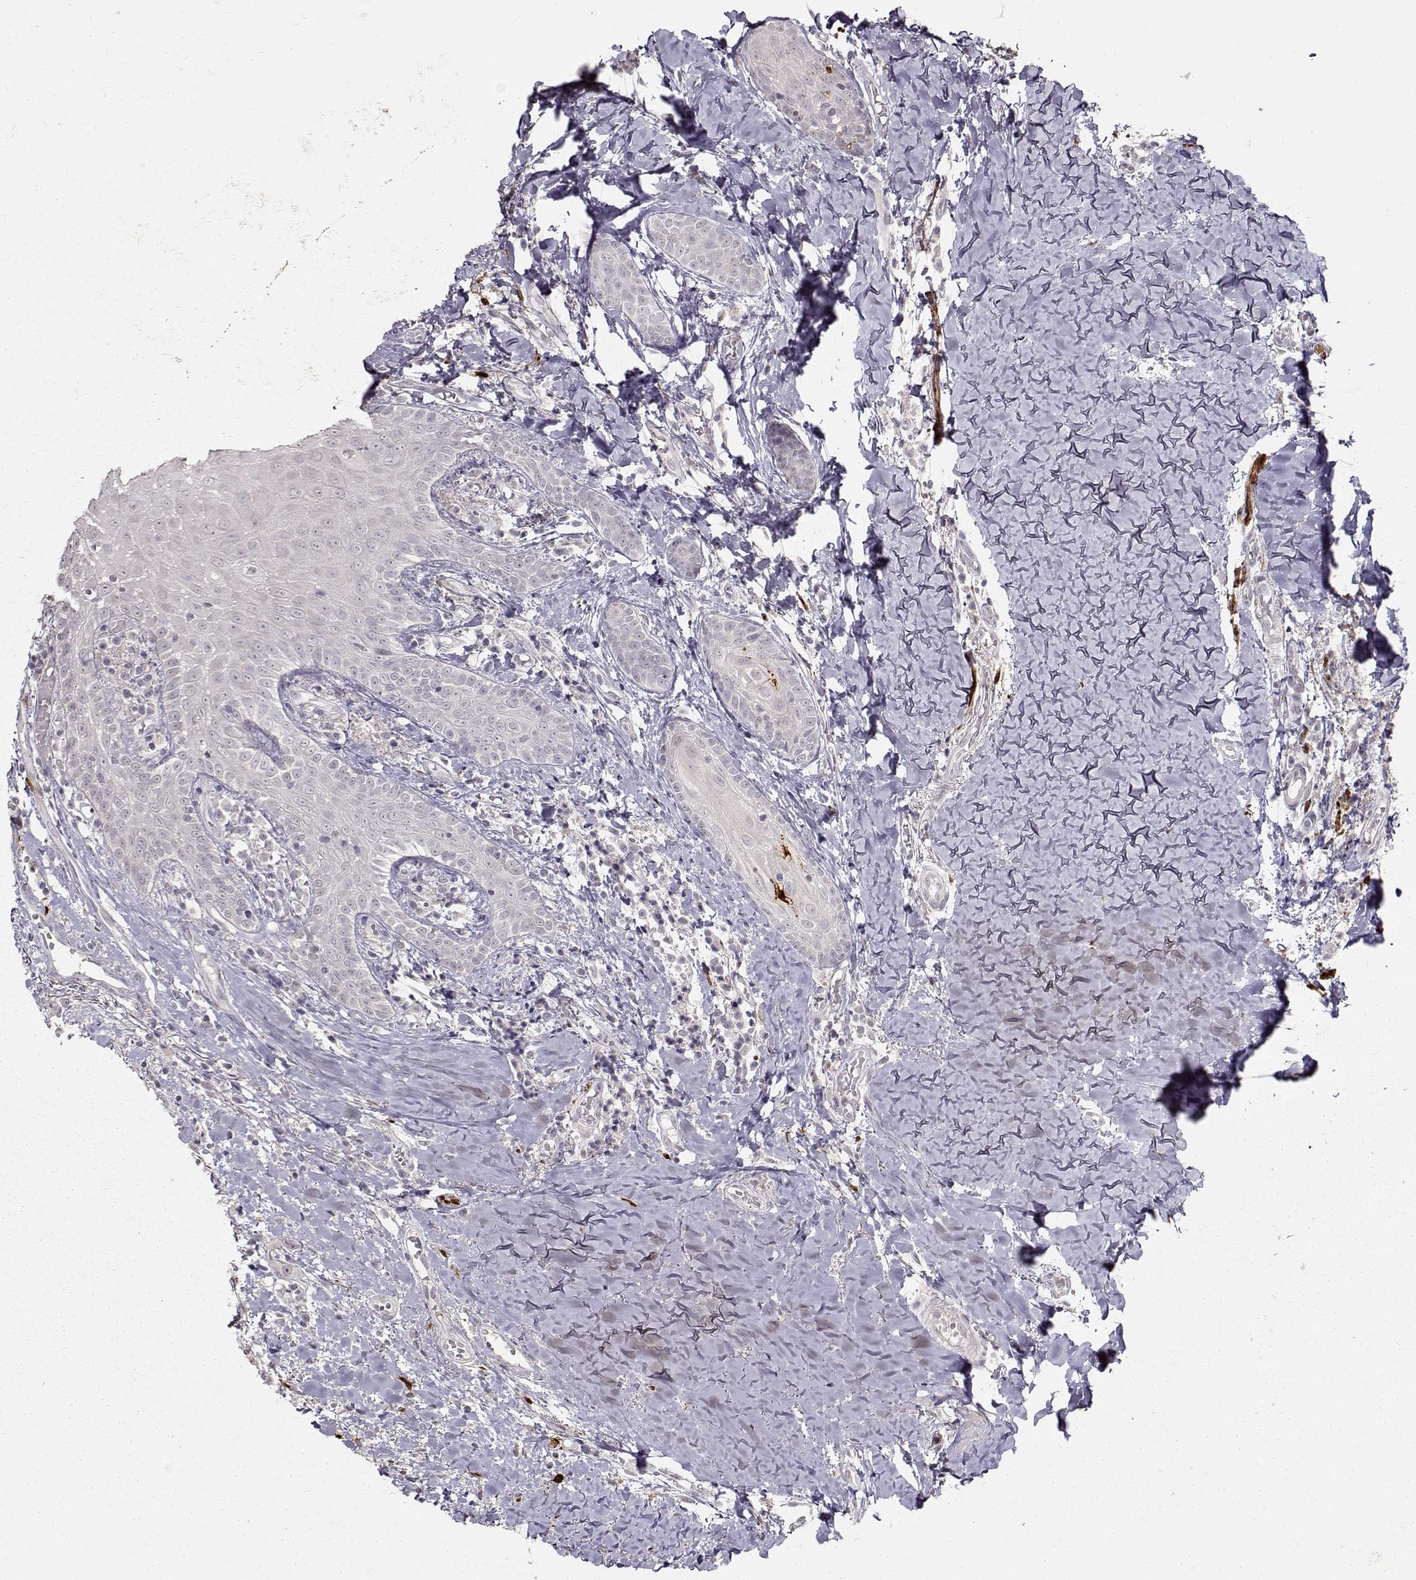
{"staining": {"intensity": "negative", "quantity": "none", "location": "none"}, "tissue": "head and neck cancer", "cell_type": "Tumor cells", "image_type": "cancer", "snomed": [{"axis": "morphology", "description": "Normal tissue, NOS"}, {"axis": "morphology", "description": "Squamous cell carcinoma, NOS"}, {"axis": "topography", "description": "Oral tissue"}, {"axis": "topography", "description": "Salivary gland"}, {"axis": "topography", "description": "Head-Neck"}], "caption": "High magnification brightfield microscopy of squamous cell carcinoma (head and neck) stained with DAB (3,3'-diaminobenzidine) (brown) and counterstained with hematoxylin (blue): tumor cells show no significant expression.", "gene": "S100B", "patient": {"sex": "female", "age": 62}}